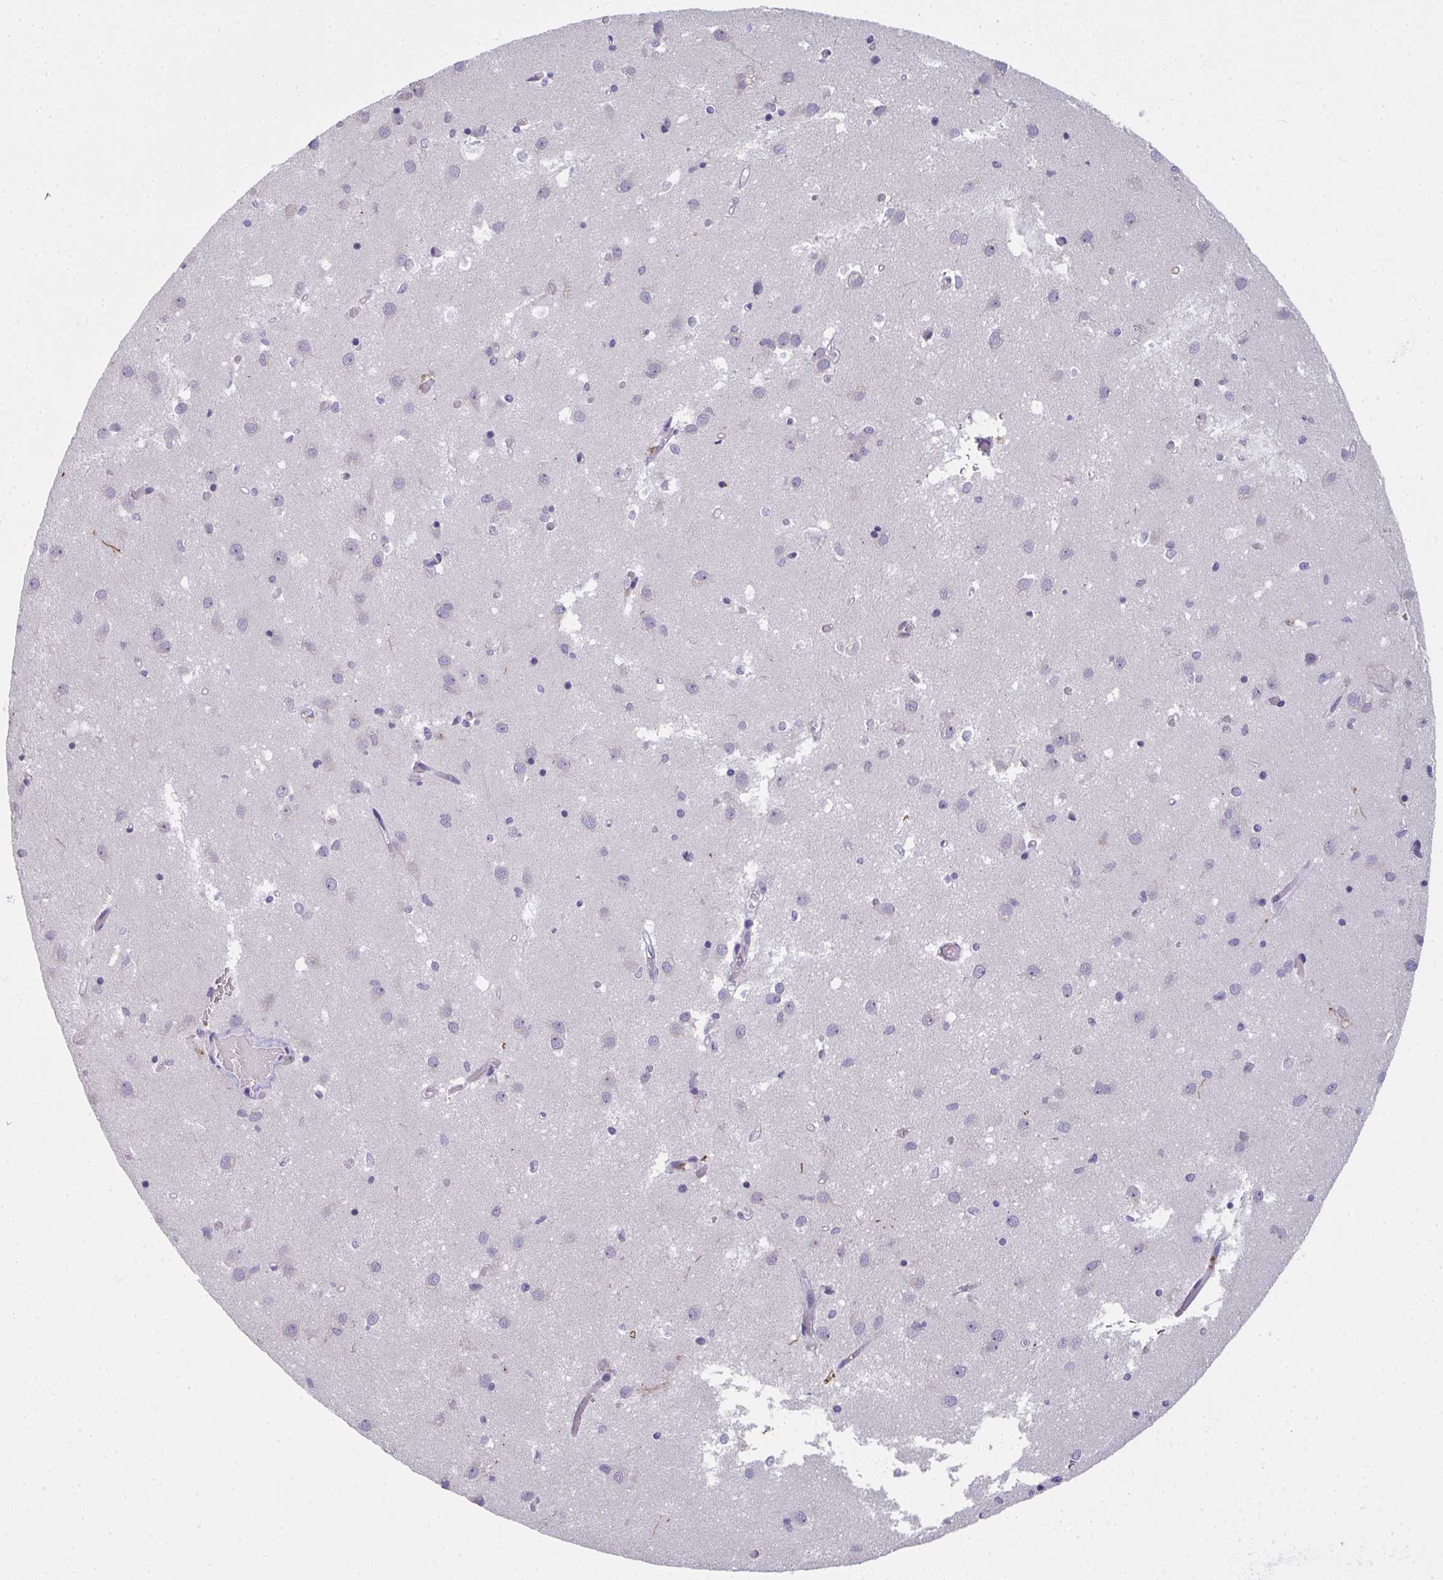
{"staining": {"intensity": "negative", "quantity": "none", "location": "none"}, "tissue": "caudate", "cell_type": "Glial cells", "image_type": "normal", "snomed": [{"axis": "morphology", "description": "Normal tissue, NOS"}, {"axis": "topography", "description": "Lateral ventricle wall"}], "caption": "Protein analysis of unremarkable caudate demonstrates no significant expression in glial cells.", "gene": "RIOK1", "patient": {"sex": "male", "age": 70}}